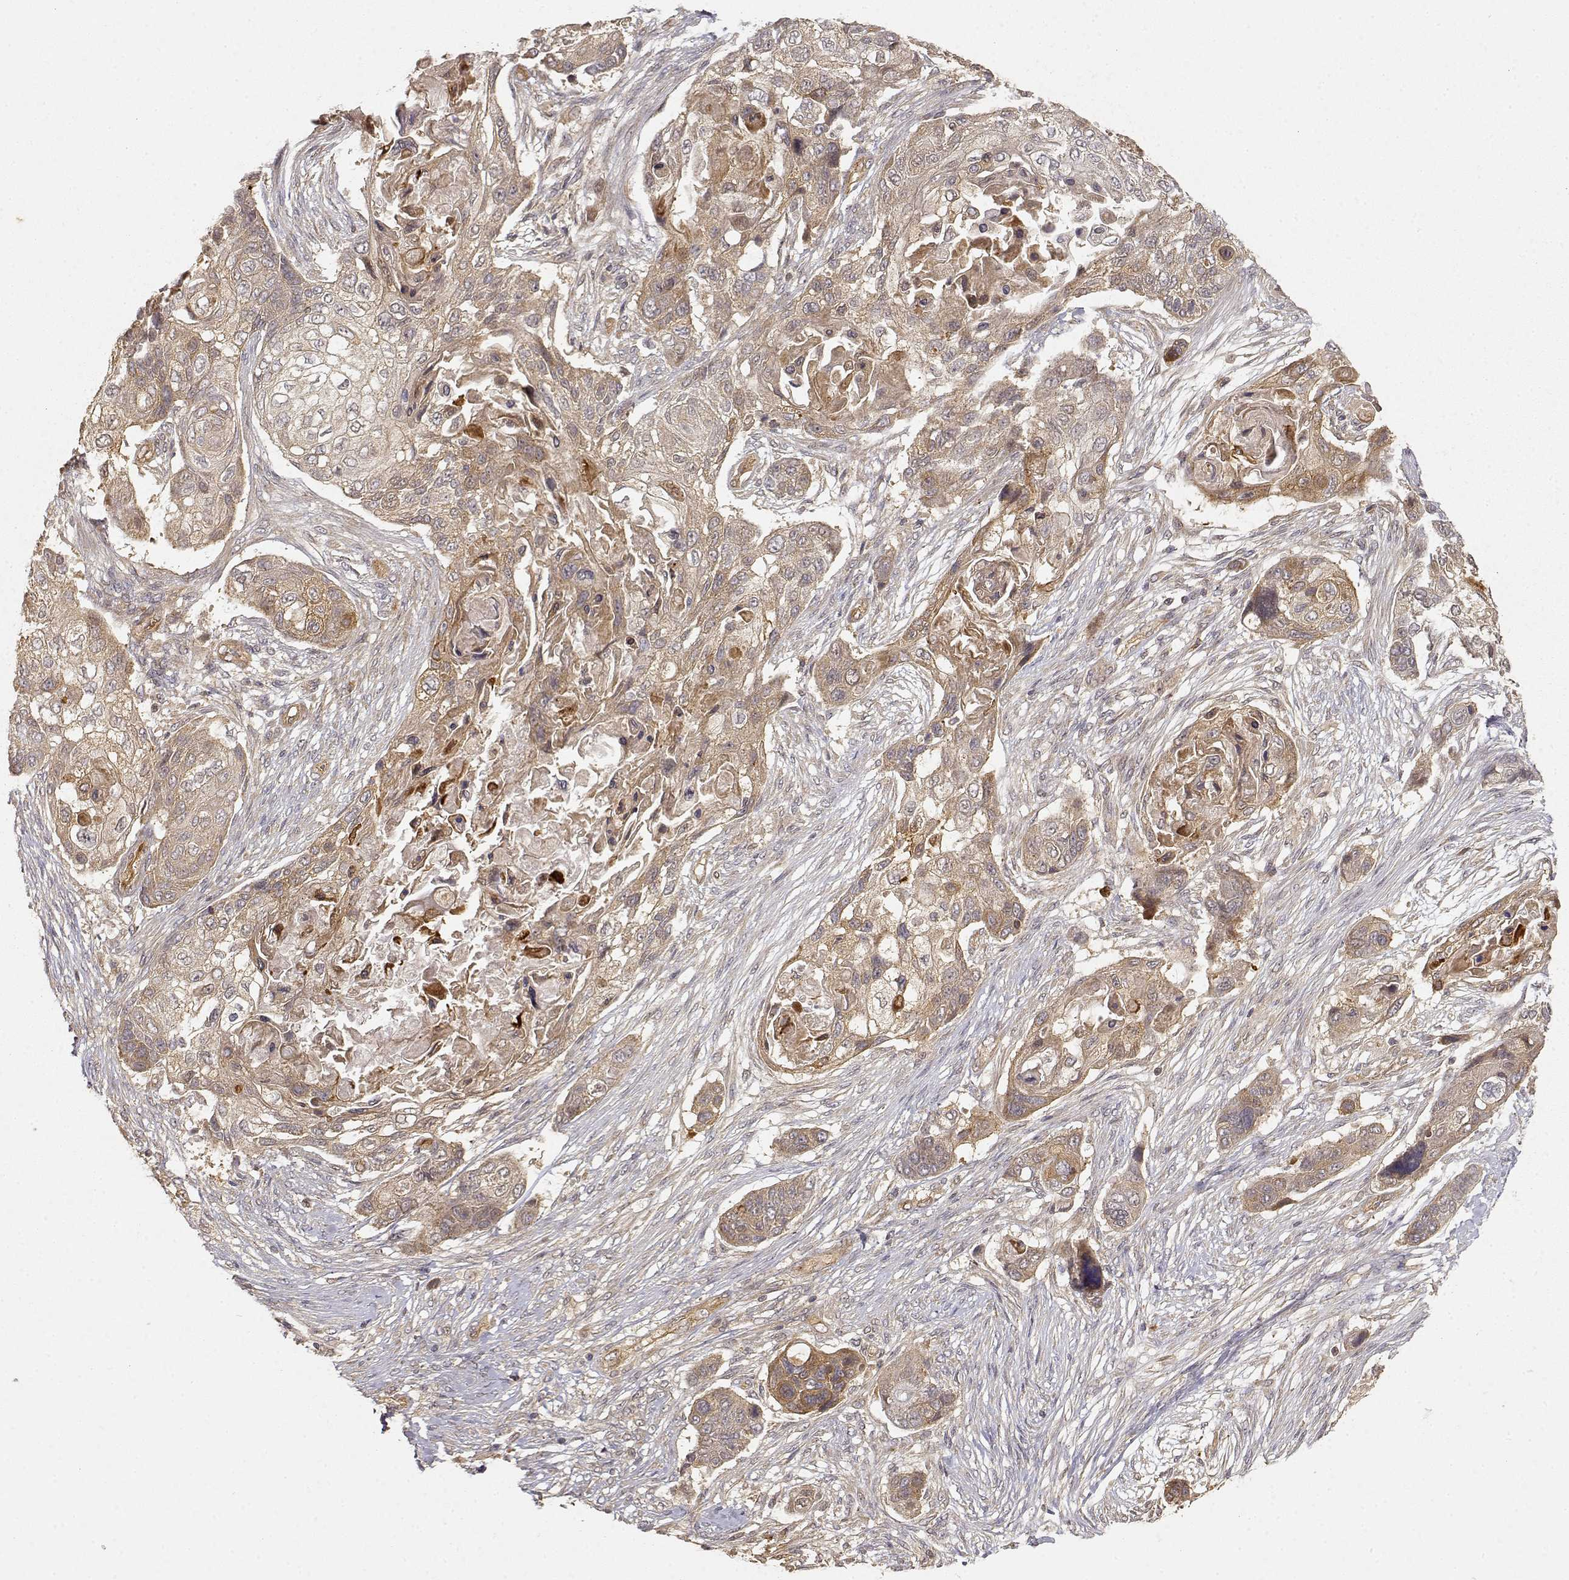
{"staining": {"intensity": "moderate", "quantity": ">75%", "location": "cytoplasmic/membranous"}, "tissue": "lung cancer", "cell_type": "Tumor cells", "image_type": "cancer", "snomed": [{"axis": "morphology", "description": "Squamous cell carcinoma, NOS"}, {"axis": "topography", "description": "Lung"}], "caption": "Brown immunohistochemical staining in human lung cancer (squamous cell carcinoma) reveals moderate cytoplasmic/membranous positivity in about >75% of tumor cells. The protein is stained brown, and the nuclei are stained in blue (DAB IHC with brightfield microscopy, high magnification).", "gene": "CDK5RAP2", "patient": {"sex": "male", "age": 69}}